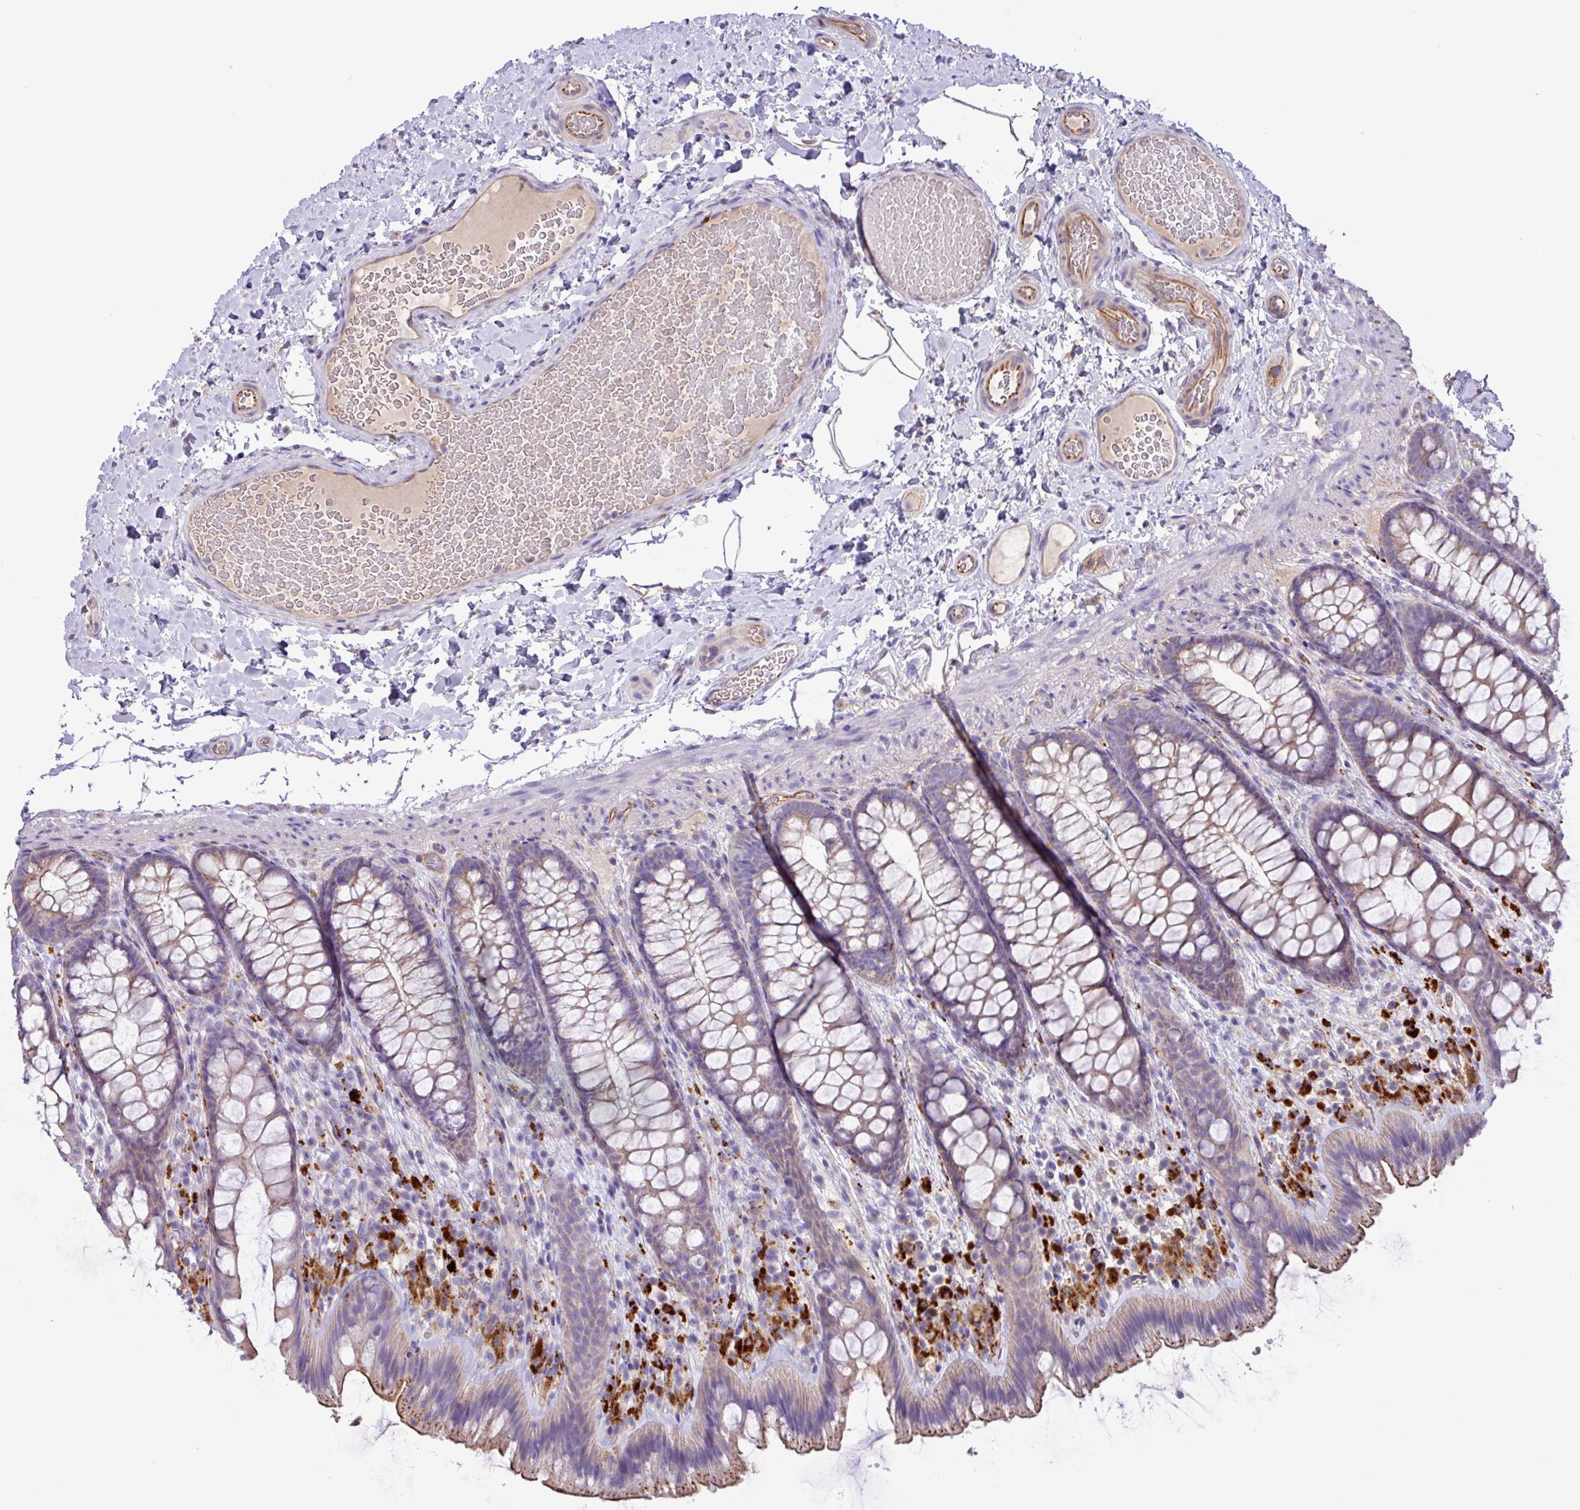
{"staining": {"intensity": "weak", "quantity": ">75%", "location": "cytoplasmic/membranous"}, "tissue": "colon", "cell_type": "Endothelial cells", "image_type": "normal", "snomed": [{"axis": "morphology", "description": "Normal tissue, NOS"}, {"axis": "topography", "description": "Colon"}], "caption": "Immunohistochemistry photomicrograph of benign colon: human colon stained using IHC demonstrates low levels of weak protein expression localized specifically in the cytoplasmic/membranous of endothelial cells, appearing as a cytoplasmic/membranous brown color.", "gene": "MRM2", "patient": {"sex": "male", "age": 46}}